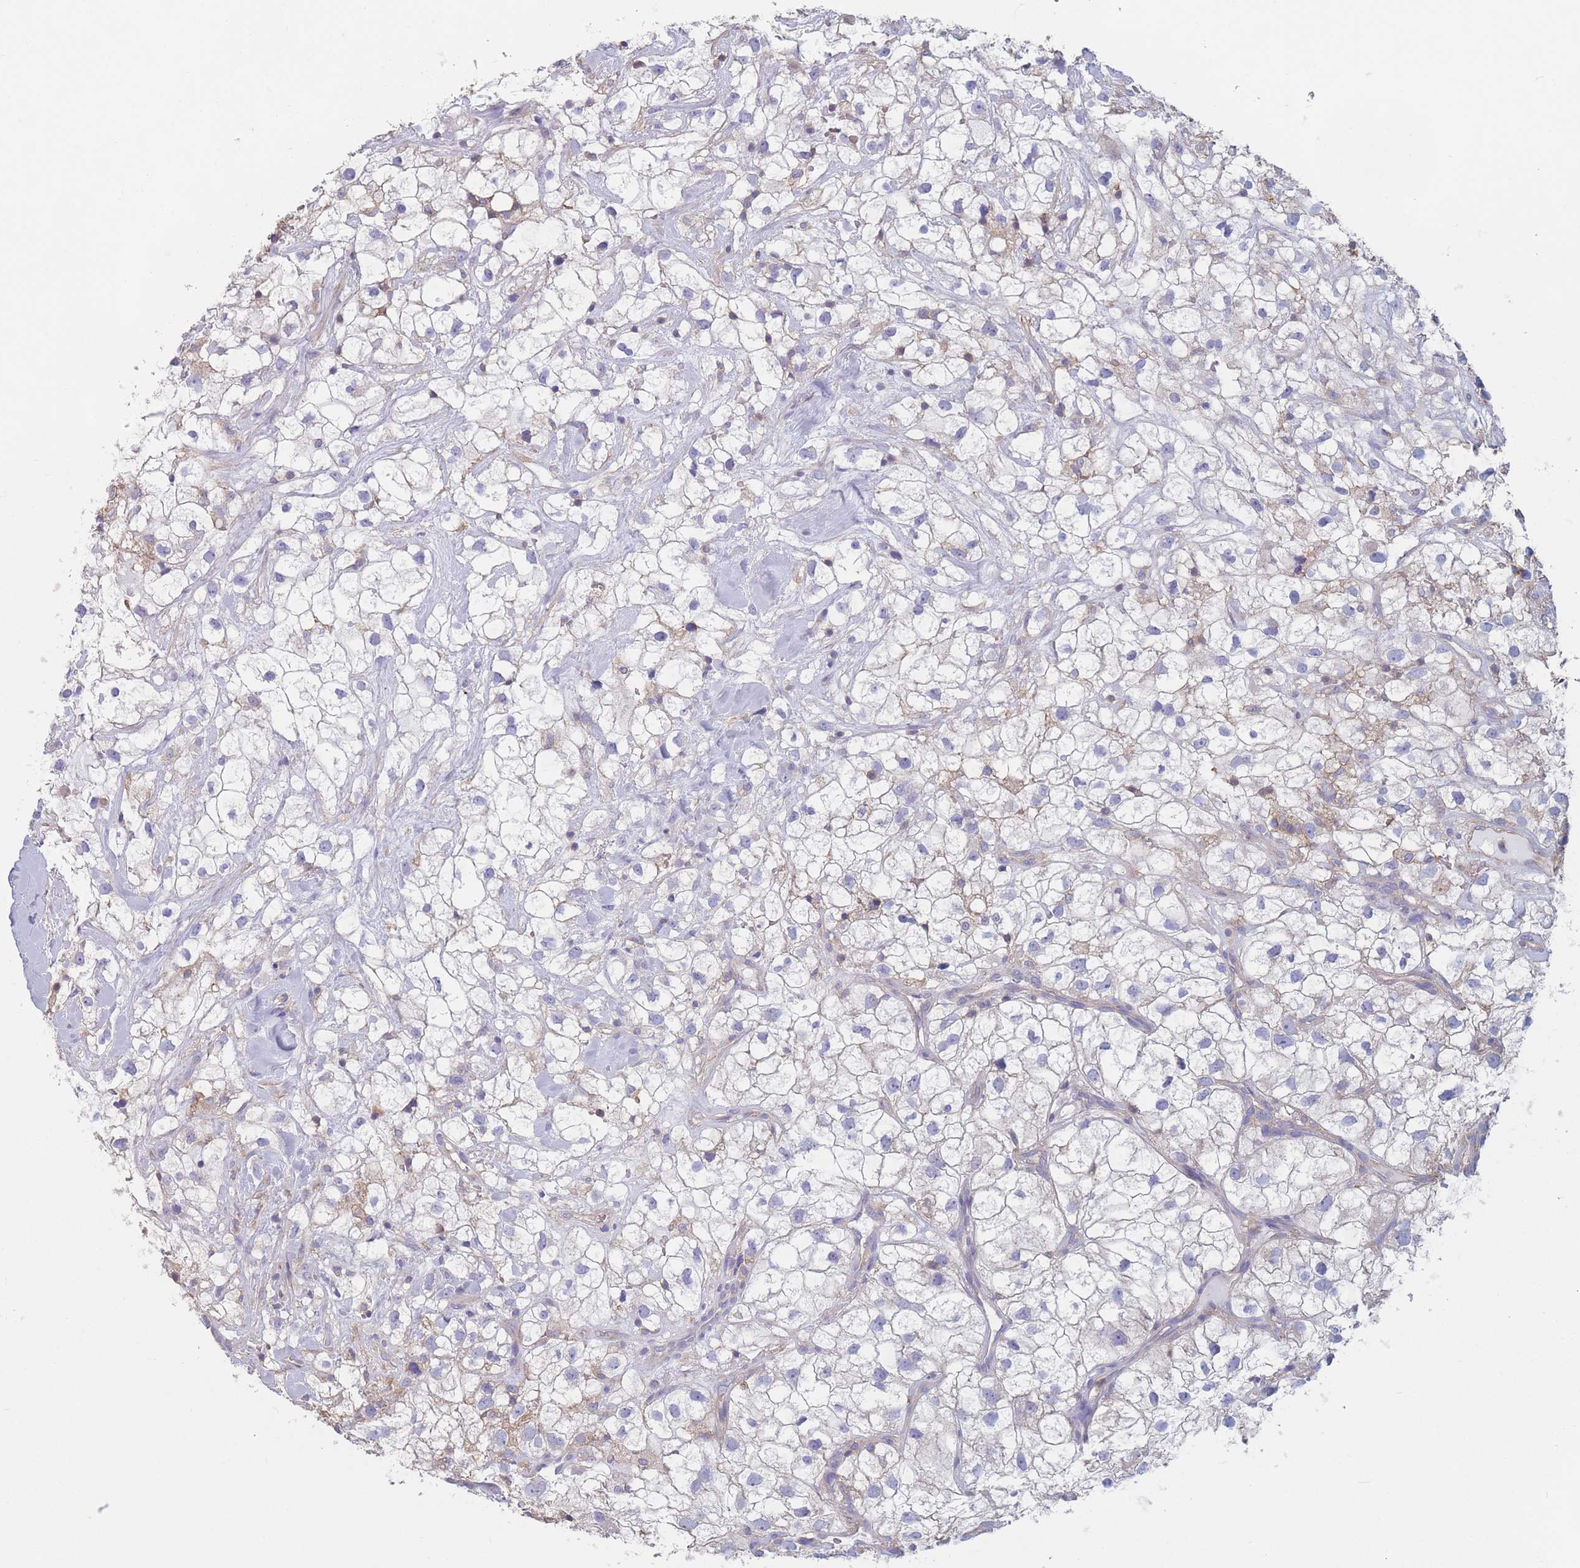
{"staining": {"intensity": "weak", "quantity": "<25%", "location": "cytoplasmic/membranous"}, "tissue": "renal cancer", "cell_type": "Tumor cells", "image_type": "cancer", "snomed": [{"axis": "morphology", "description": "Adenocarcinoma, NOS"}, {"axis": "topography", "description": "Kidney"}], "caption": "This photomicrograph is of renal cancer stained with immunohistochemistry (IHC) to label a protein in brown with the nuclei are counter-stained blue. There is no staining in tumor cells.", "gene": "ADH1A", "patient": {"sex": "male", "age": 59}}